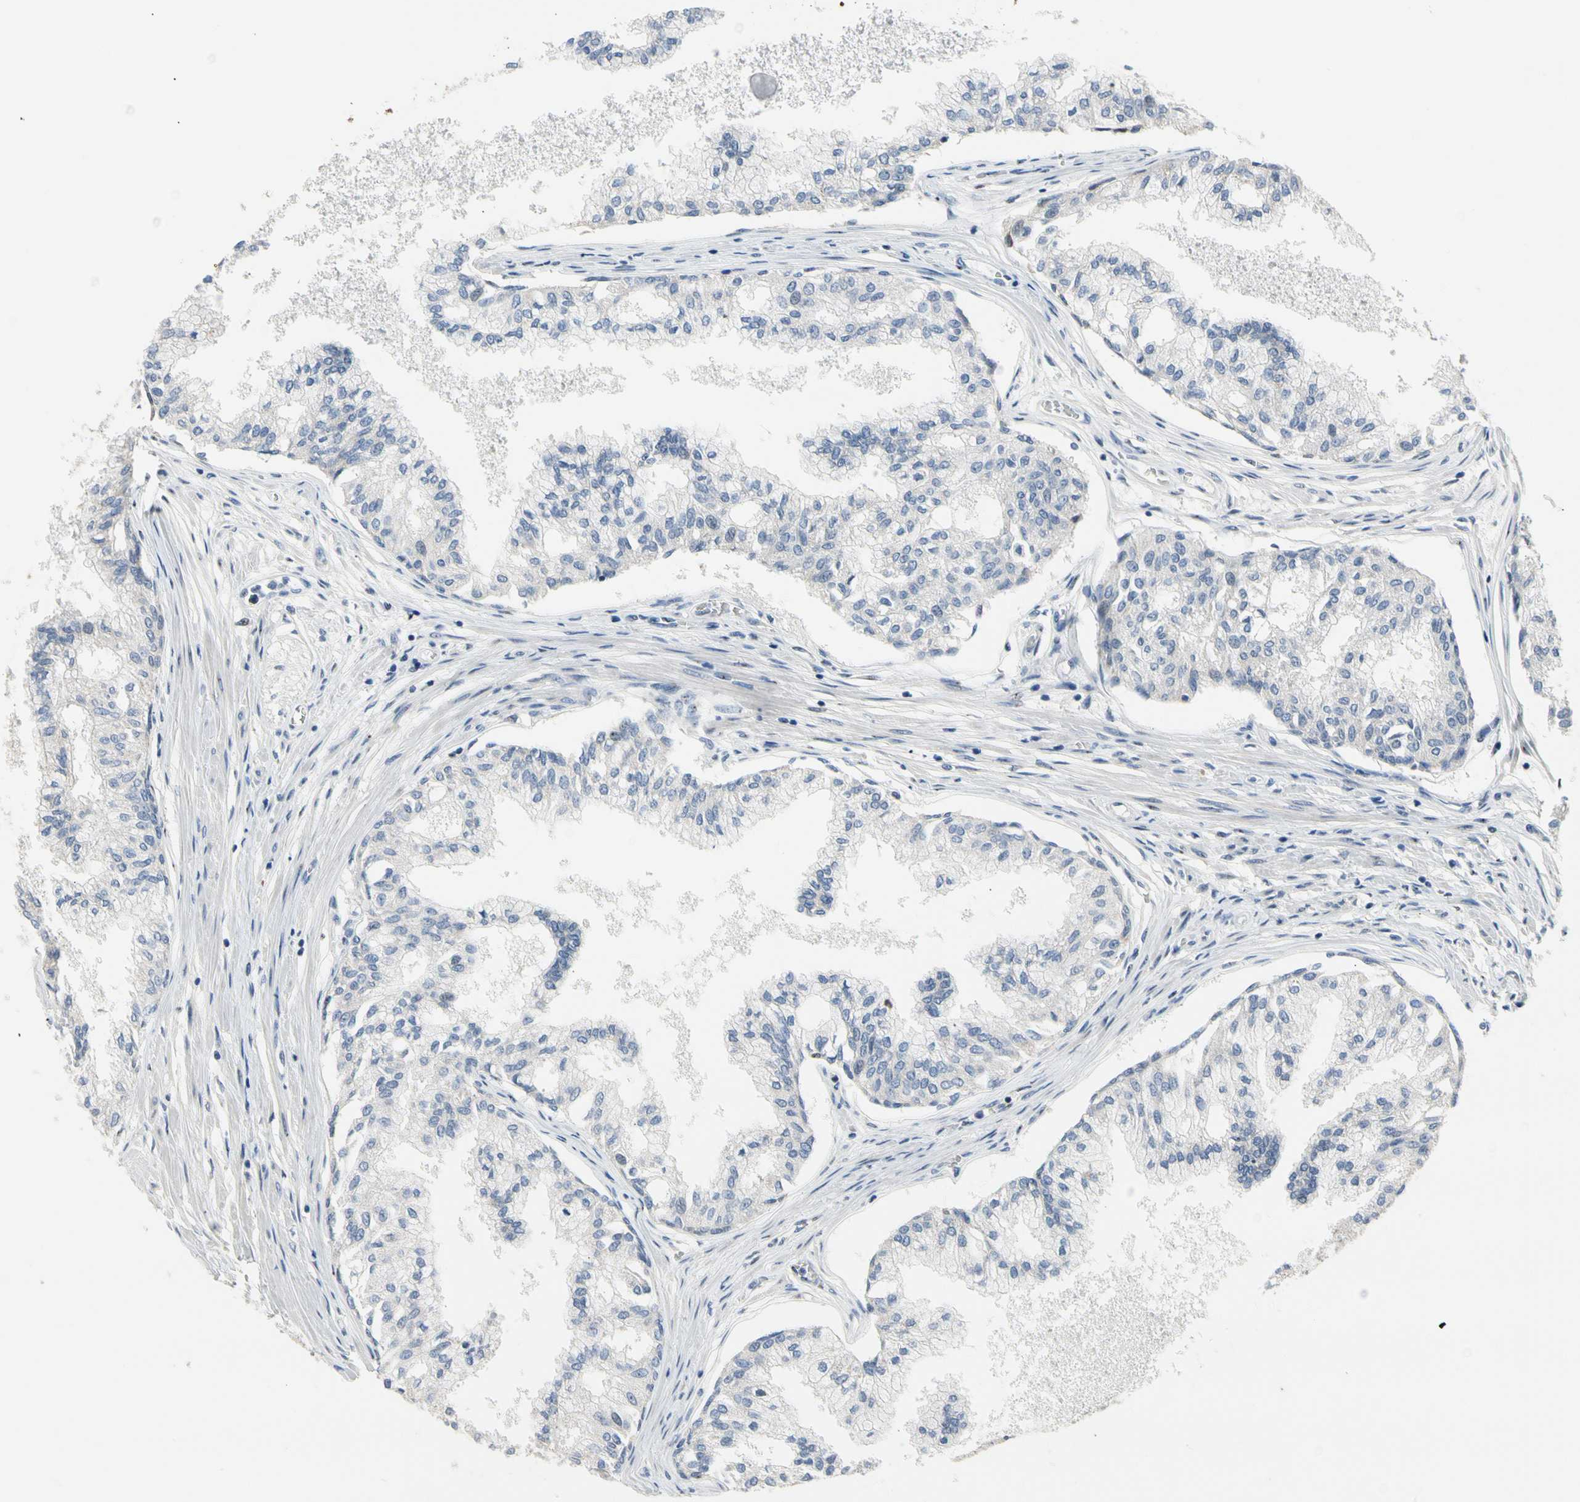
{"staining": {"intensity": "negative", "quantity": "none", "location": "none"}, "tissue": "prostate", "cell_type": "Glandular cells", "image_type": "normal", "snomed": [{"axis": "morphology", "description": "Normal tissue, NOS"}, {"axis": "topography", "description": "Prostate"}, {"axis": "topography", "description": "Seminal veicle"}], "caption": "DAB immunohistochemical staining of benign prostate displays no significant staining in glandular cells. (DAB (3,3'-diaminobenzidine) immunohistochemistry, high magnification).", "gene": "NFASC", "patient": {"sex": "male", "age": 60}}